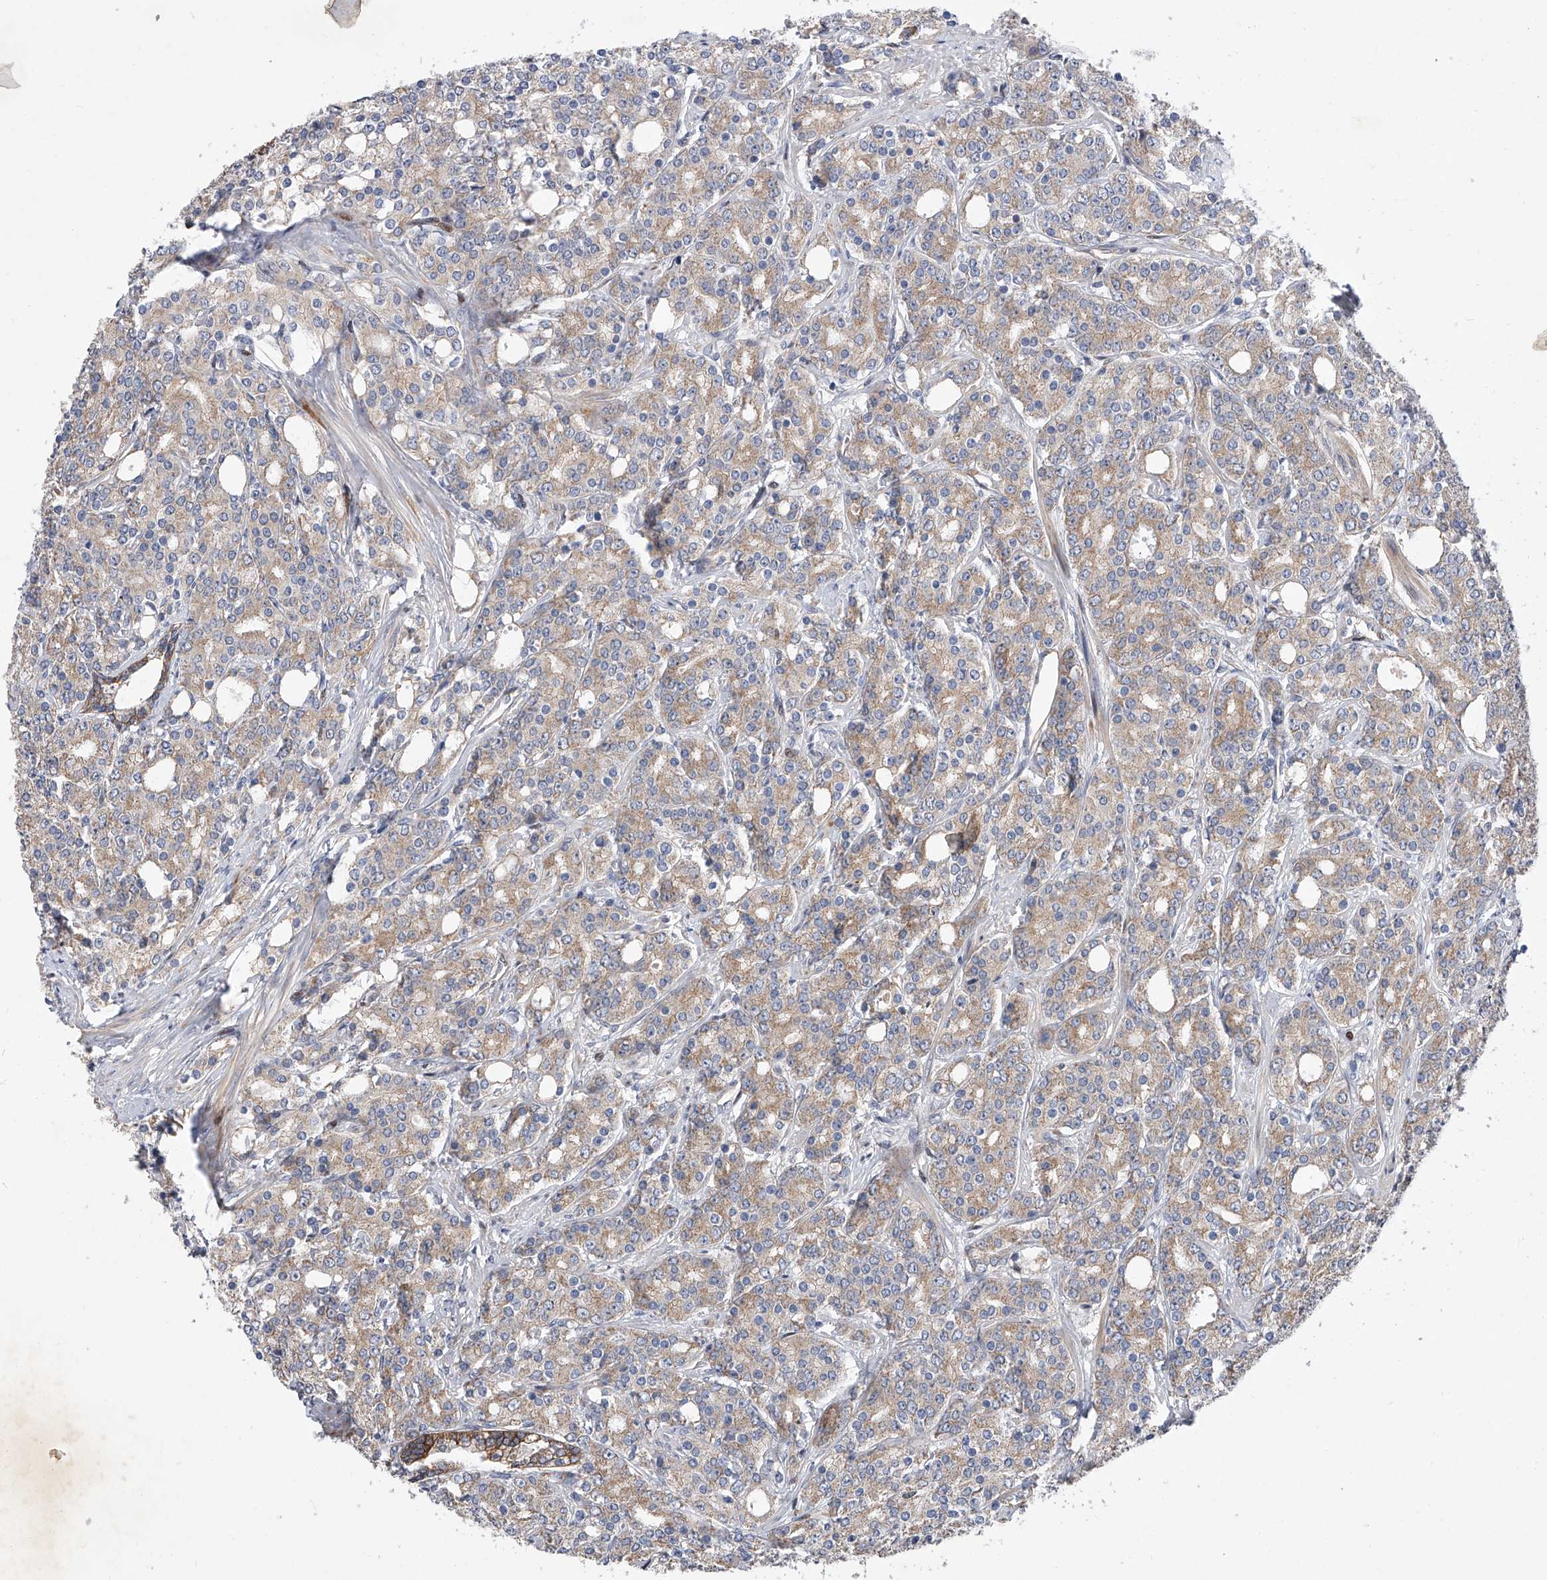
{"staining": {"intensity": "weak", "quantity": "25%-75%", "location": "cytoplasmic/membranous"}, "tissue": "prostate cancer", "cell_type": "Tumor cells", "image_type": "cancer", "snomed": [{"axis": "morphology", "description": "Adenocarcinoma, High grade"}, {"axis": "topography", "description": "Prostate"}], "caption": "DAB immunohistochemical staining of adenocarcinoma (high-grade) (prostate) reveals weak cytoplasmic/membranous protein expression in about 25%-75% of tumor cells.", "gene": "CDH12", "patient": {"sex": "male", "age": 62}}